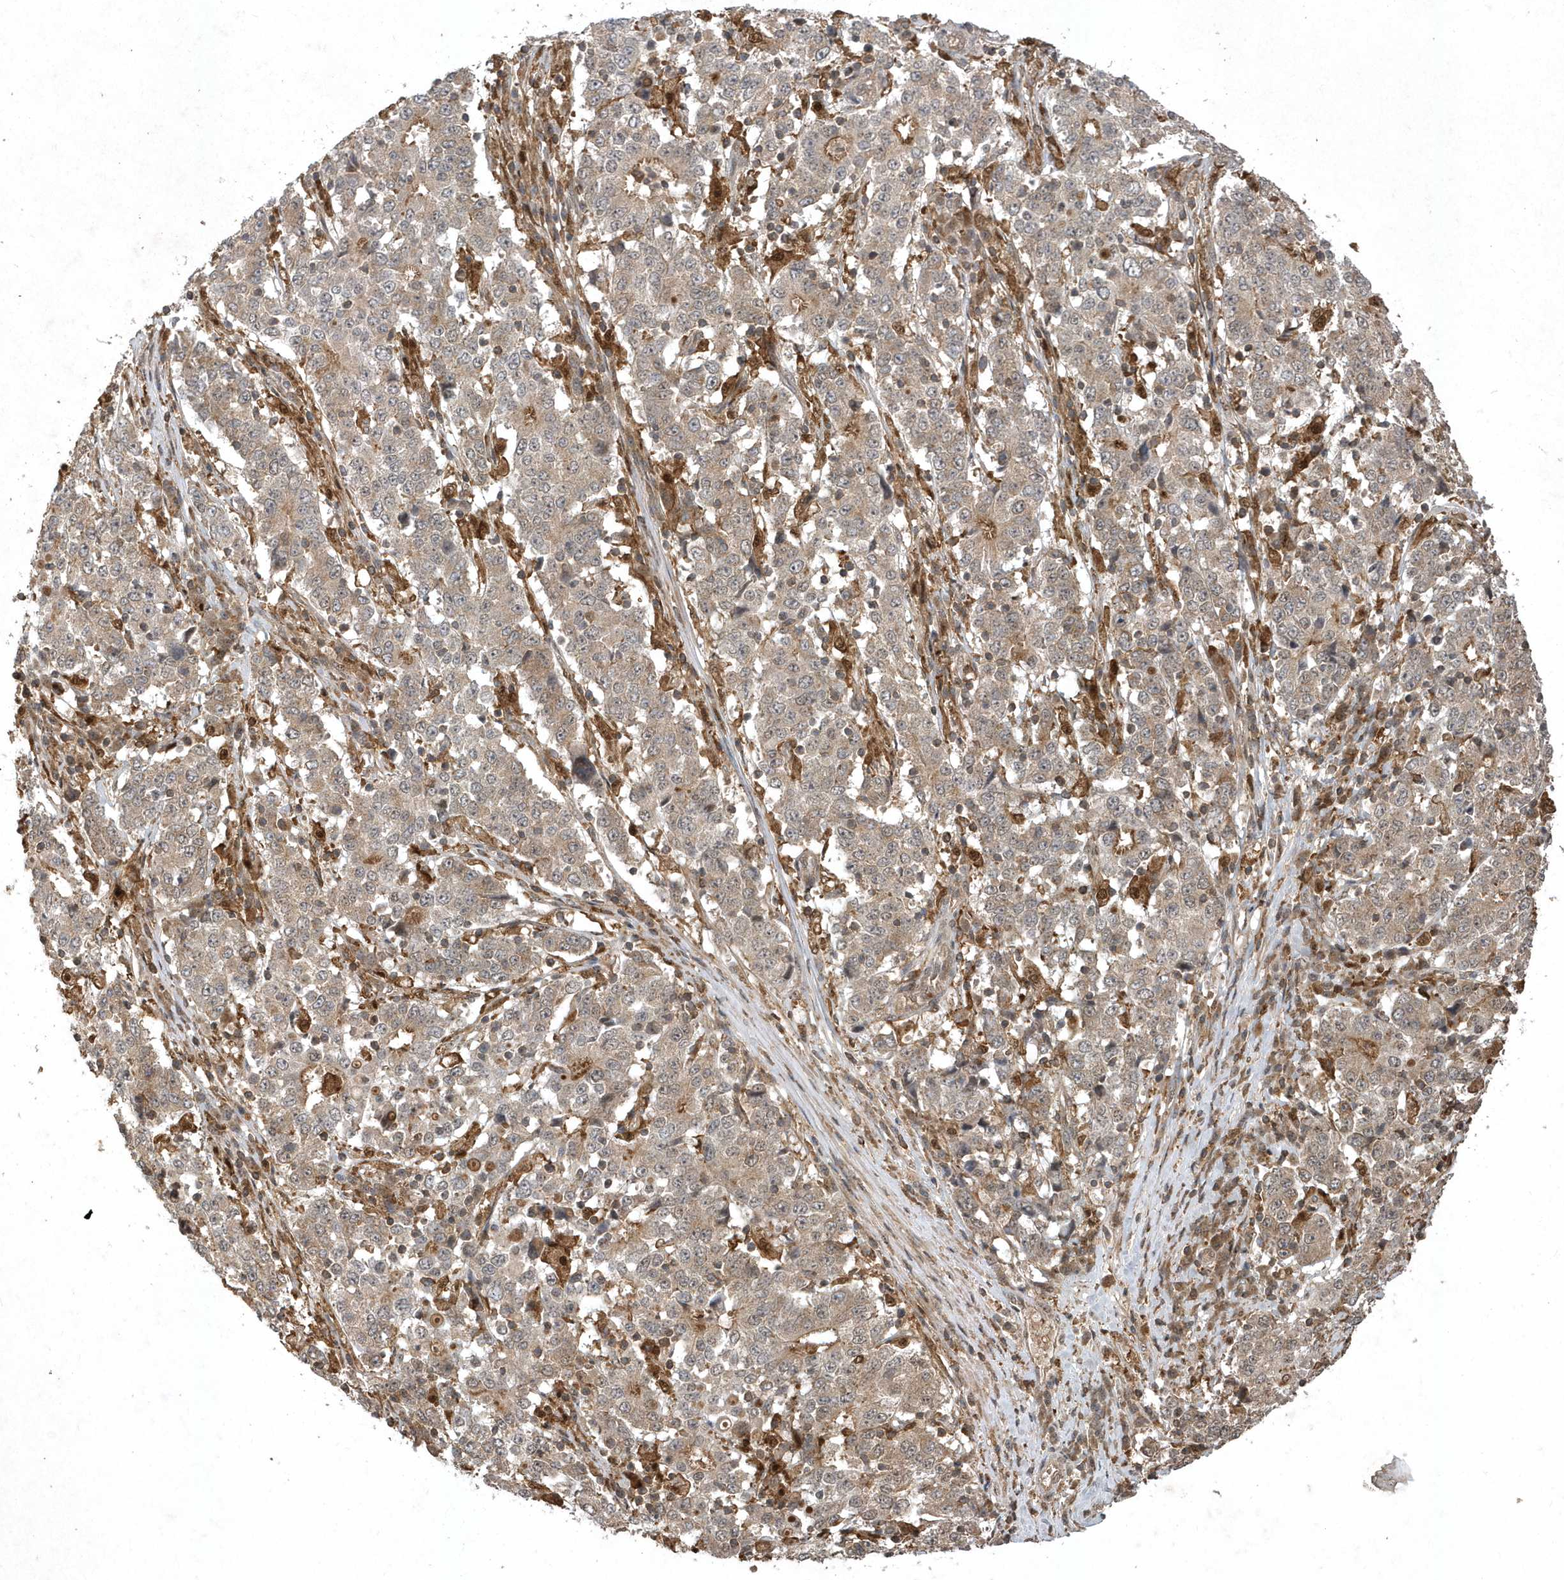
{"staining": {"intensity": "weak", "quantity": ">75%", "location": "cytoplasmic/membranous"}, "tissue": "stomach cancer", "cell_type": "Tumor cells", "image_type": "cancer", "snomed": [{"axis": "morphology", "description": "Adenocarcinoma, NOS"}, {"axis": "topography", "description": "Stomach"}], "caption": "Immunohistochemical staining of human adenocarcinoma (stomach) demonstrates weak cytoplasmic/membranous protein positivity in about >75% of tumor cells.", "gene": "LACC1", "patient": {"sex": "male", "age": 59}}